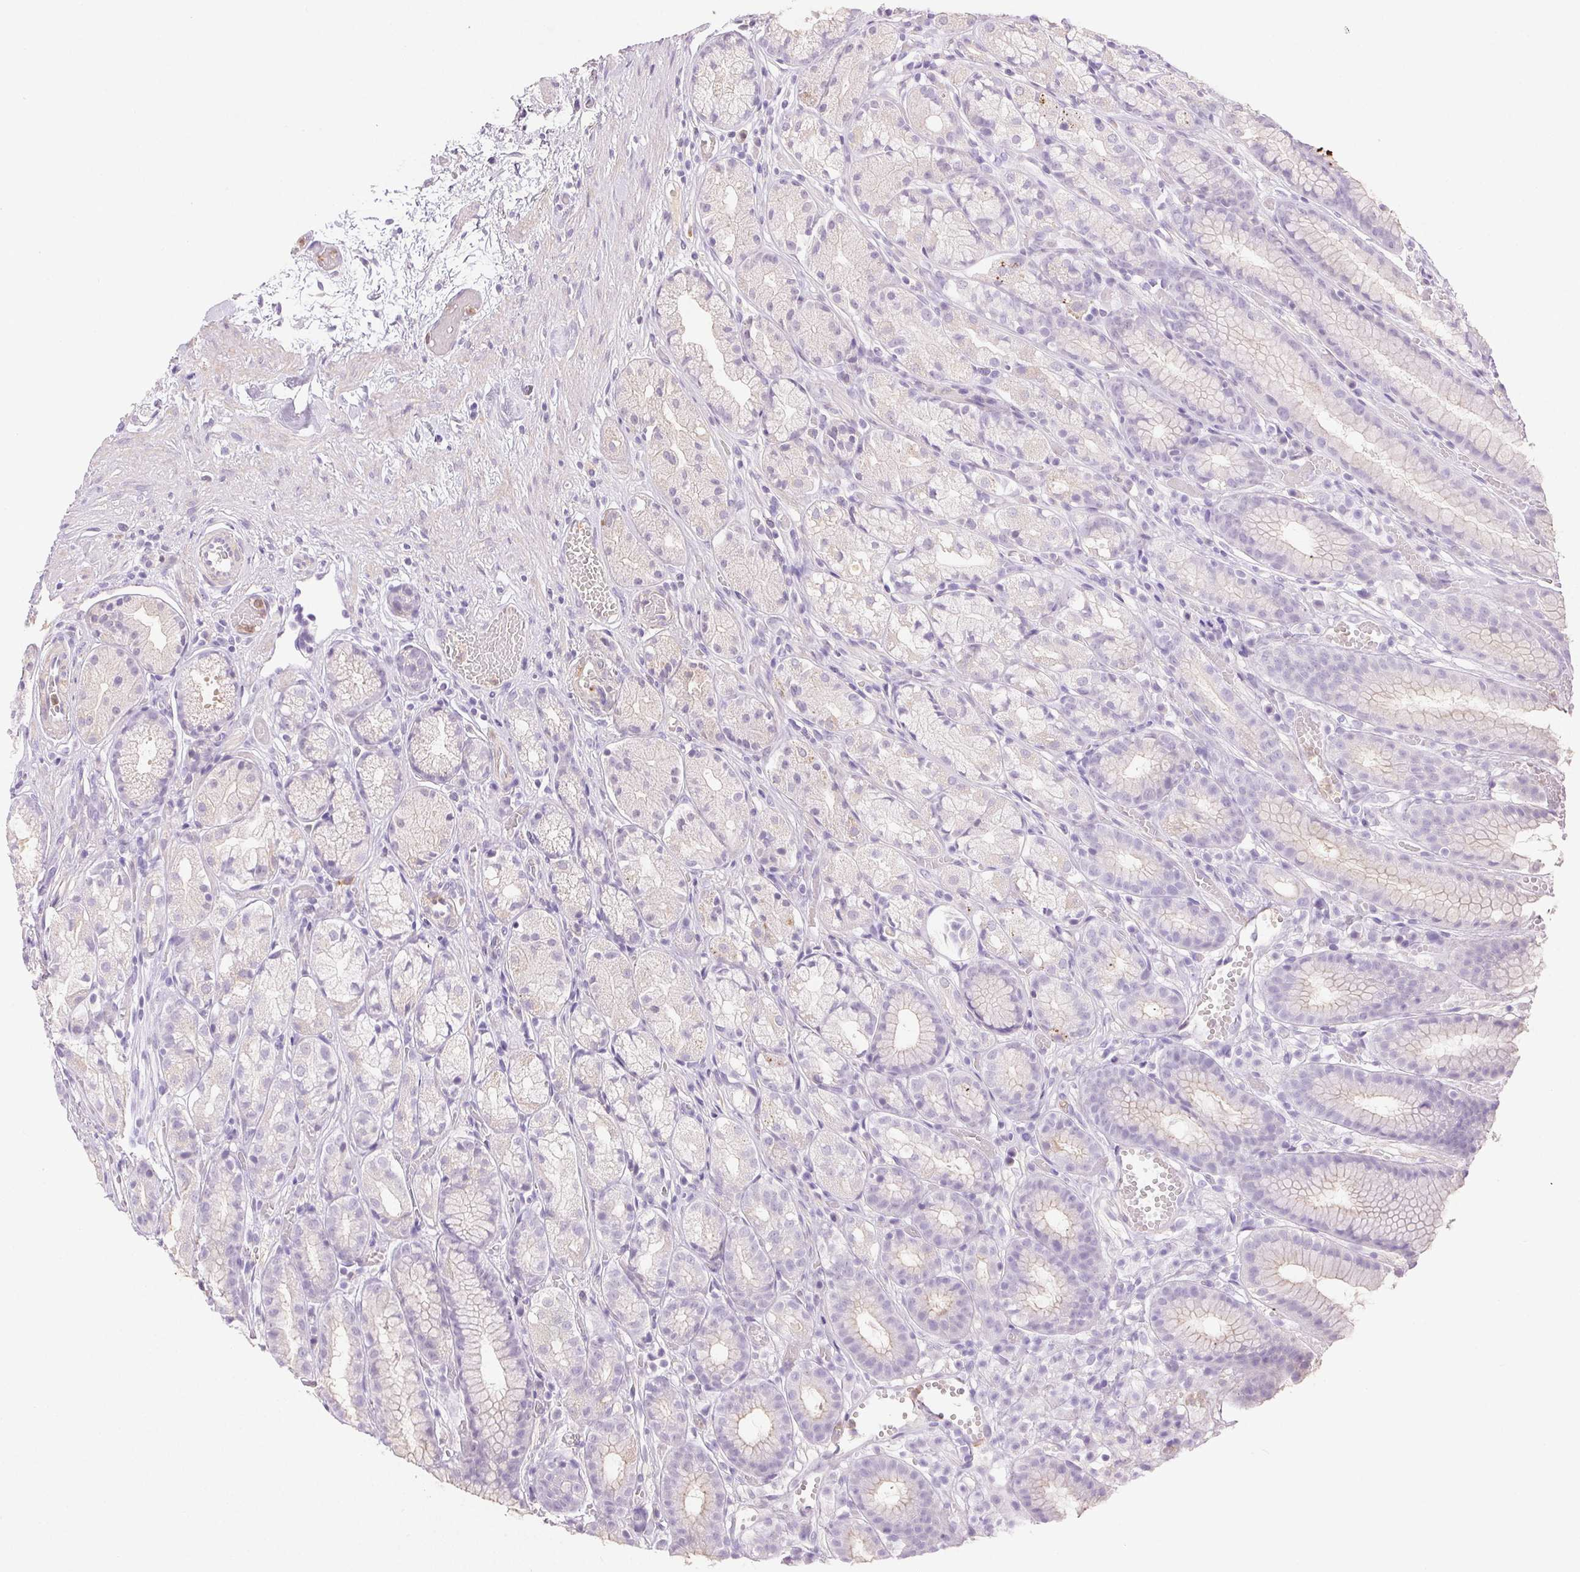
{"staining": {"intensity": "negative", "quantity": "none", "location": "none"}, "tissue": "stomach", "cell_type": "Glandular cells", "image_type": "normal", "snomed": [{"axis": "morphology", "description": "Normal tissue, NOS"}, {"axis": "topography", "description": "Stomach"}], "caption": "Immunohistochemical staining of benign human stomach exhibits no significant staining in glandular cells. The staining was performed using DAB (3,3'-diaminobenzidine) to visualize the protein expression in brown, while the nuclei were stained in blue with hematoxylin (Magnification: 20x).", "gene": "EMX2", "patient": {"sex": "male", "age": 70}}